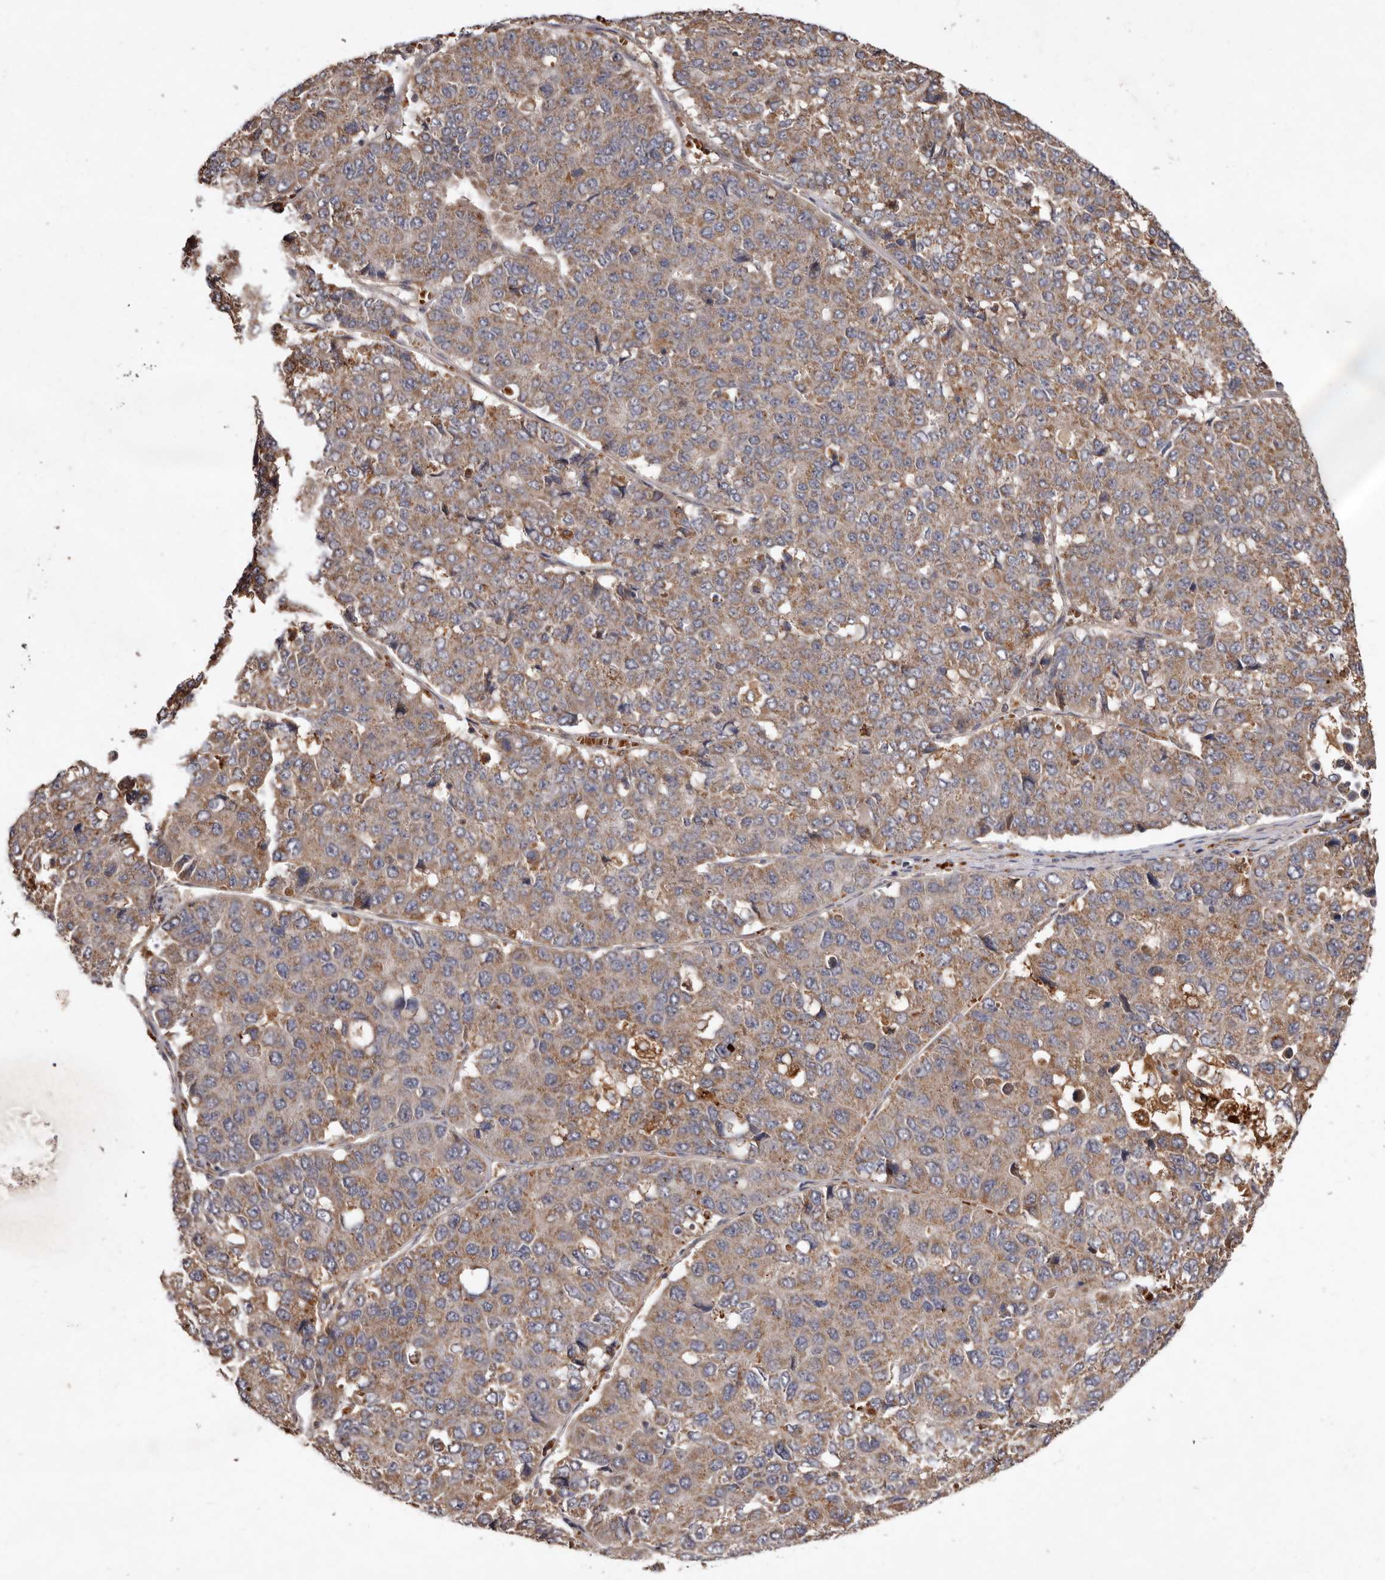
{"staining": {"intensity": "weak", "quantity": ">75%", "location": "cytoplasmic/membranous"}, "tissue": "pancreatic cancer", "cell_type": "Tumor cells", "image_type": "cancer", "snomed": [{"axis": "morphology", "description": "Adenocarcinoma, NOS"}, {"axis": "topography", "description": "Pancreas"}], "caption": "A histopathology image of pancreatic cancer (adenocarcinoma) stained for a protein shows weak cytoplasmic/membranous brown staining in tumor cells.", "gene": "GOT1L1", "patient": {"sex": "male", "age": 50}}